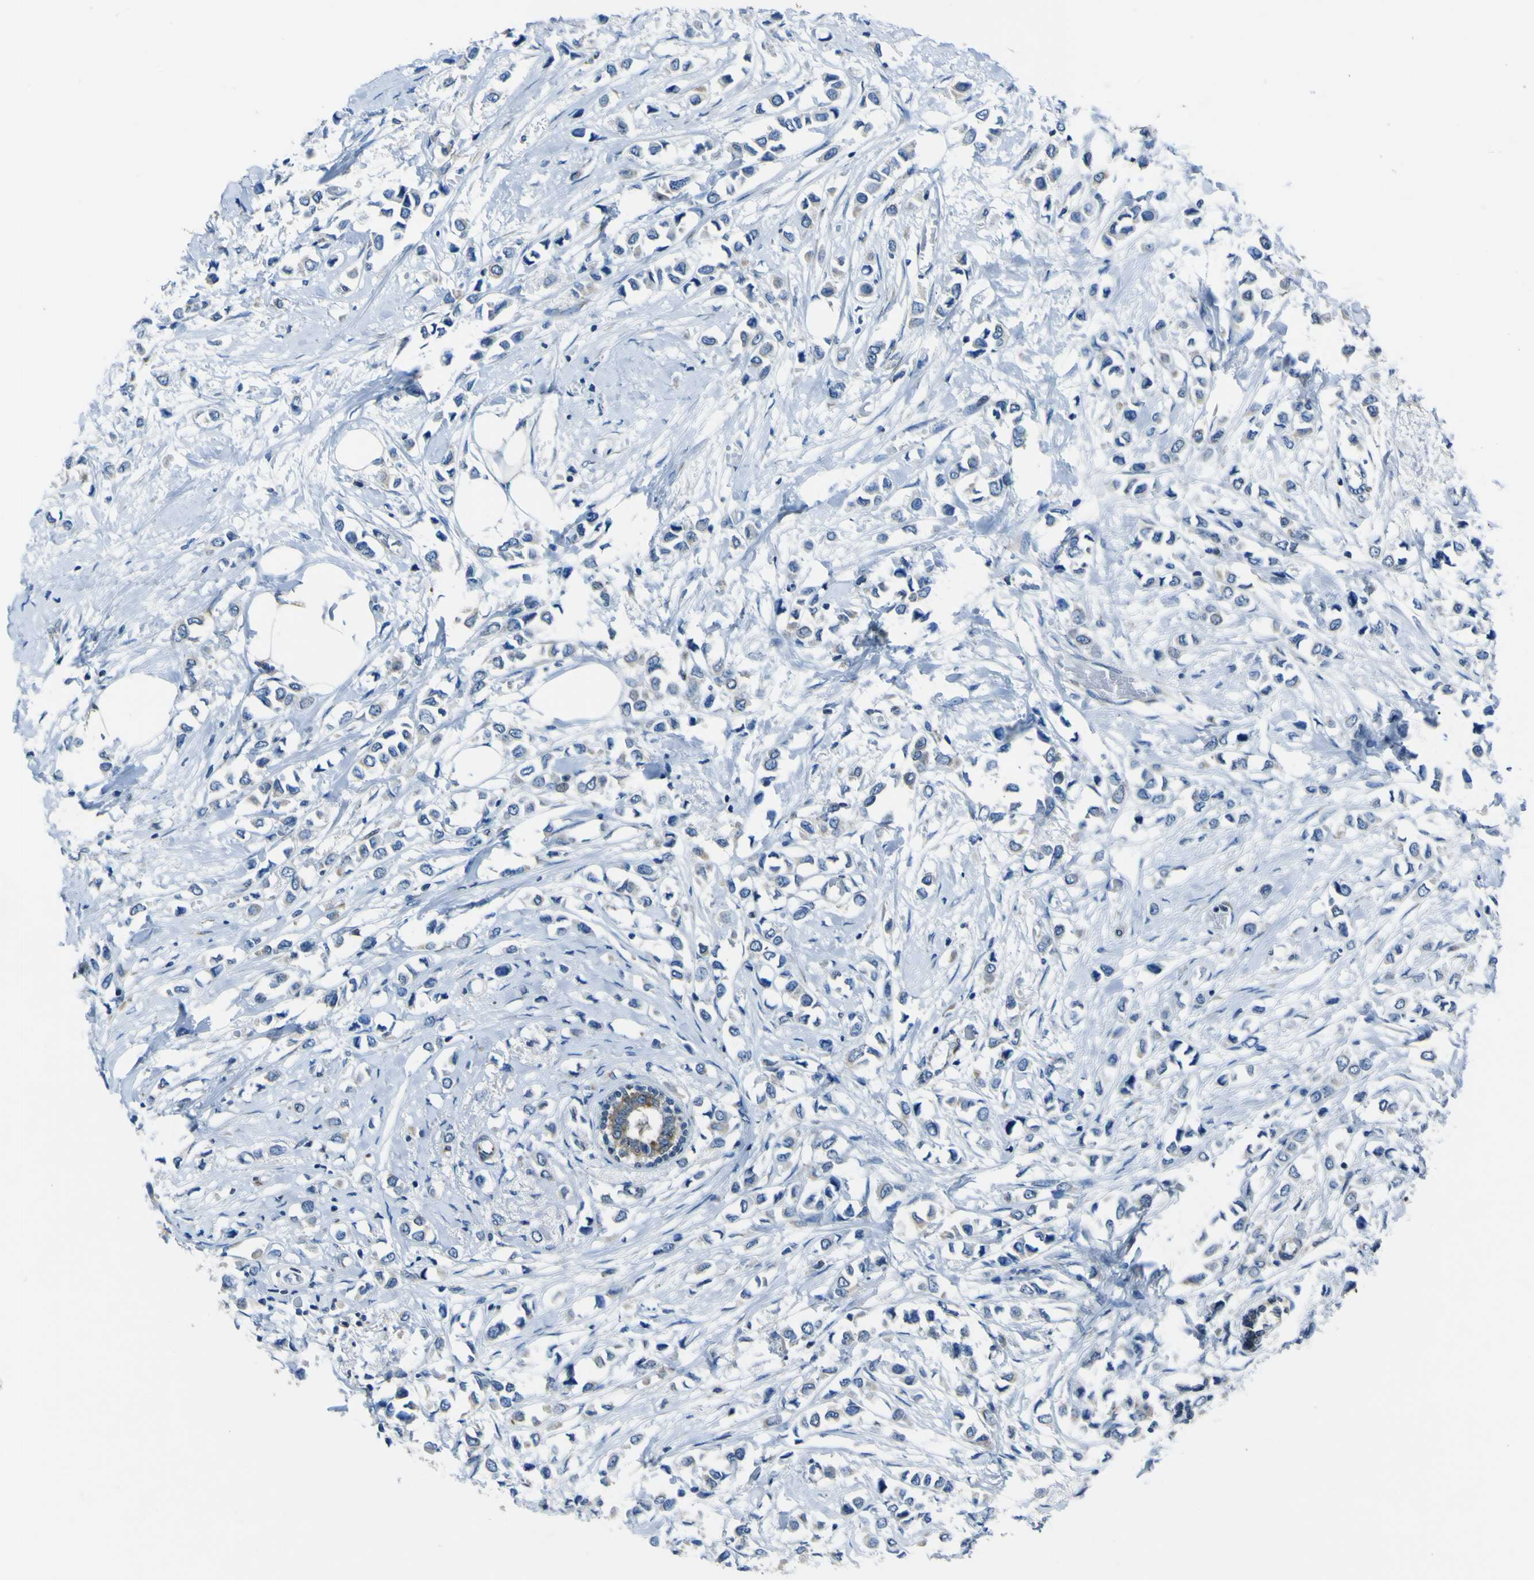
{"staining": {"intensity": "negative", "quantity": "none", "location": "none"}, "tissue": "breast cancer", "cell_type": "Tumor cells", "image_type": "cancer", "snomed": [{"axis": "morphology", "description": "Lobular carcinoma"}, {"axis": "topography", "description": "Breast"}], "caption": "Tumor cells are negative for brown protein staining in lobular carcinoma (breast).", "gene": "STIM1", "patient": {"sex": "female", "age": 51}}